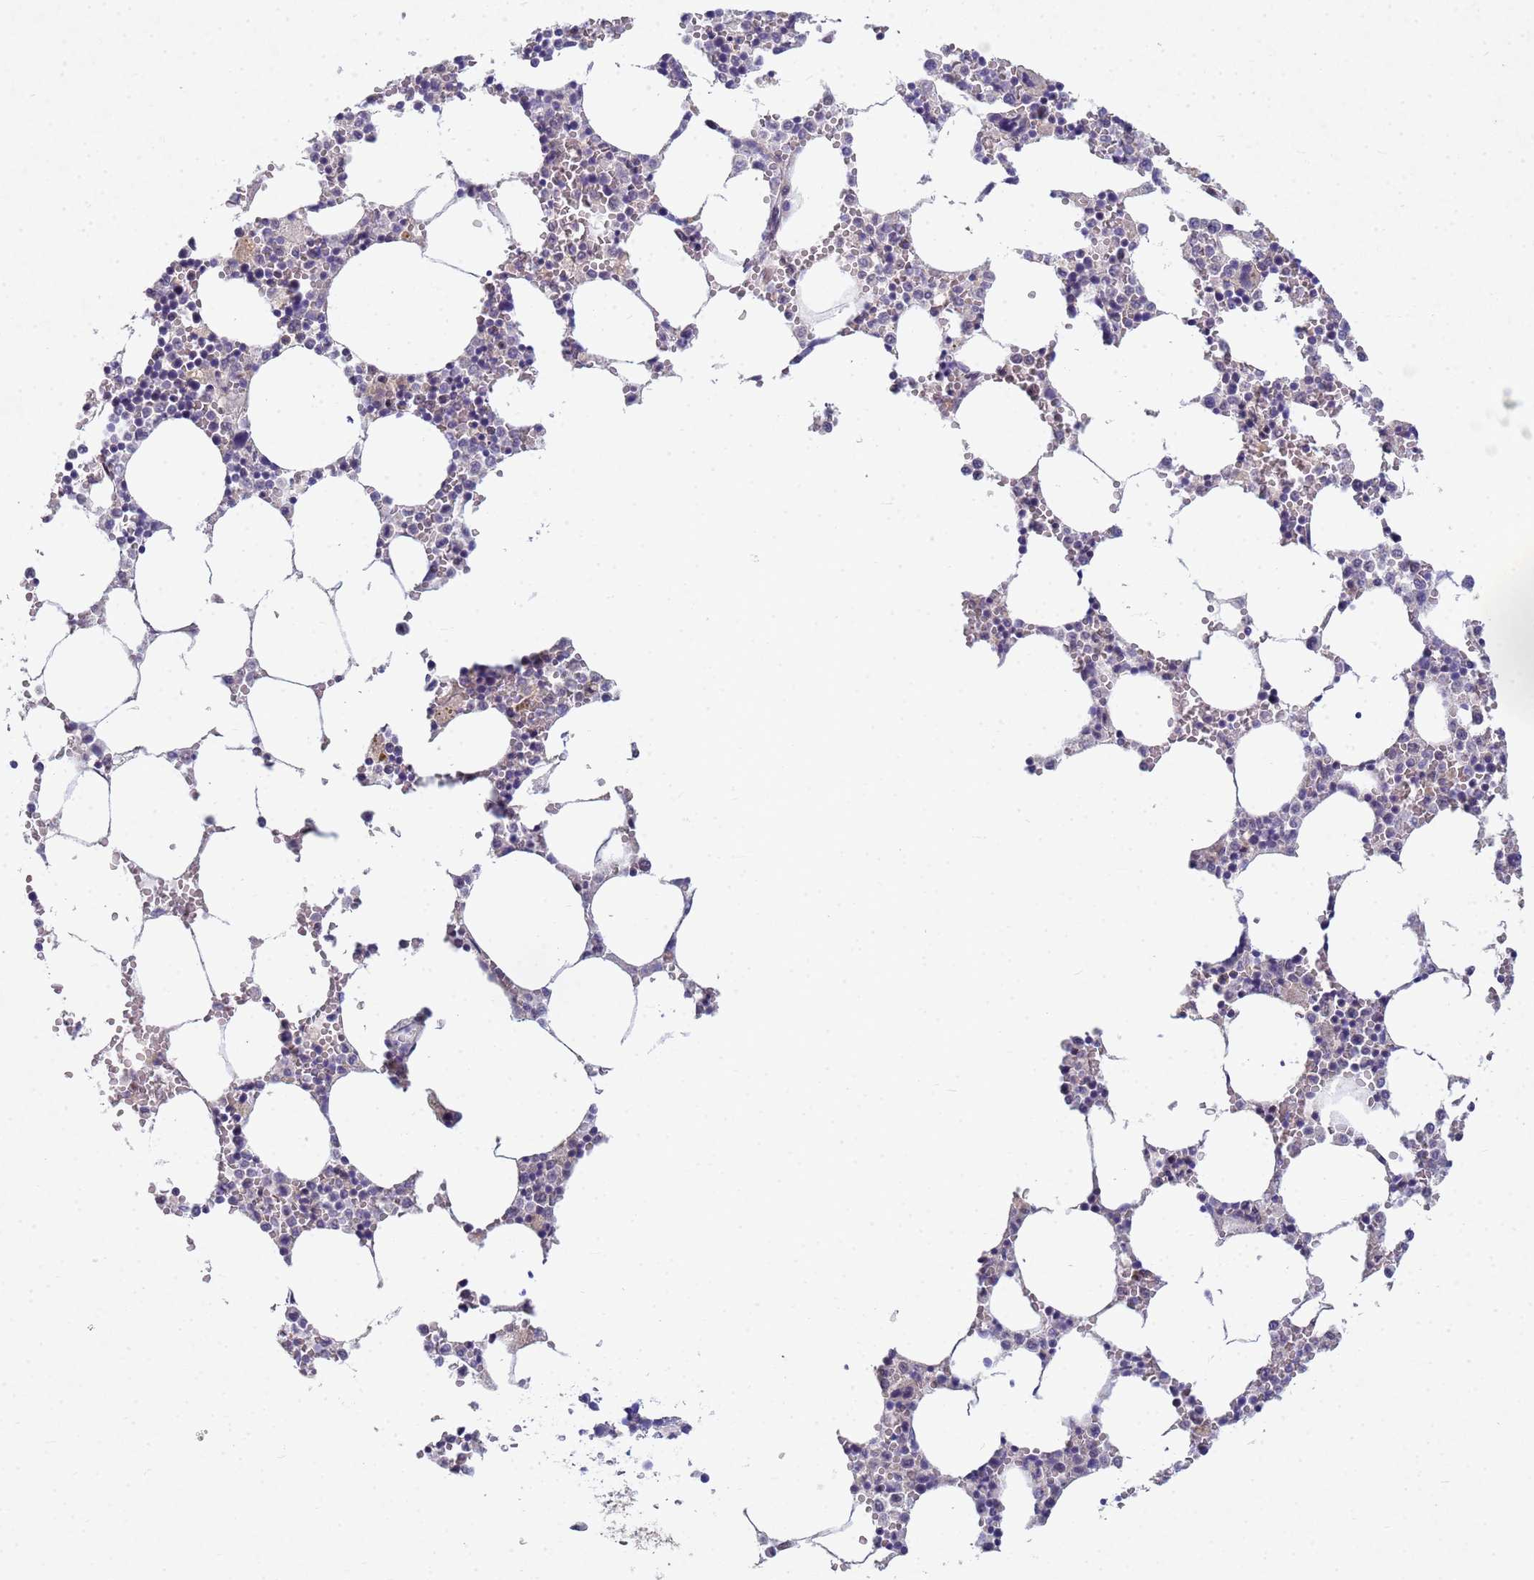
{"staining": {"intensity": "negative", "quantity": "none", "location": "none"}, "tissue": "bone marrow", "cell_type": "Hematopoietic cells", "image_type": "normal", "snomed": [{"axis": "morphology", "description": "Normal tissue, NOS"}, {"axis": "topography", "description": "Bone marrow"}], "caption": "Bone marrow was stained to show a protein in brown. There is no significant staining in hematopoietic cells.", "gene": "TNPO2", "patient": {"sex": "female", "age": 64}}